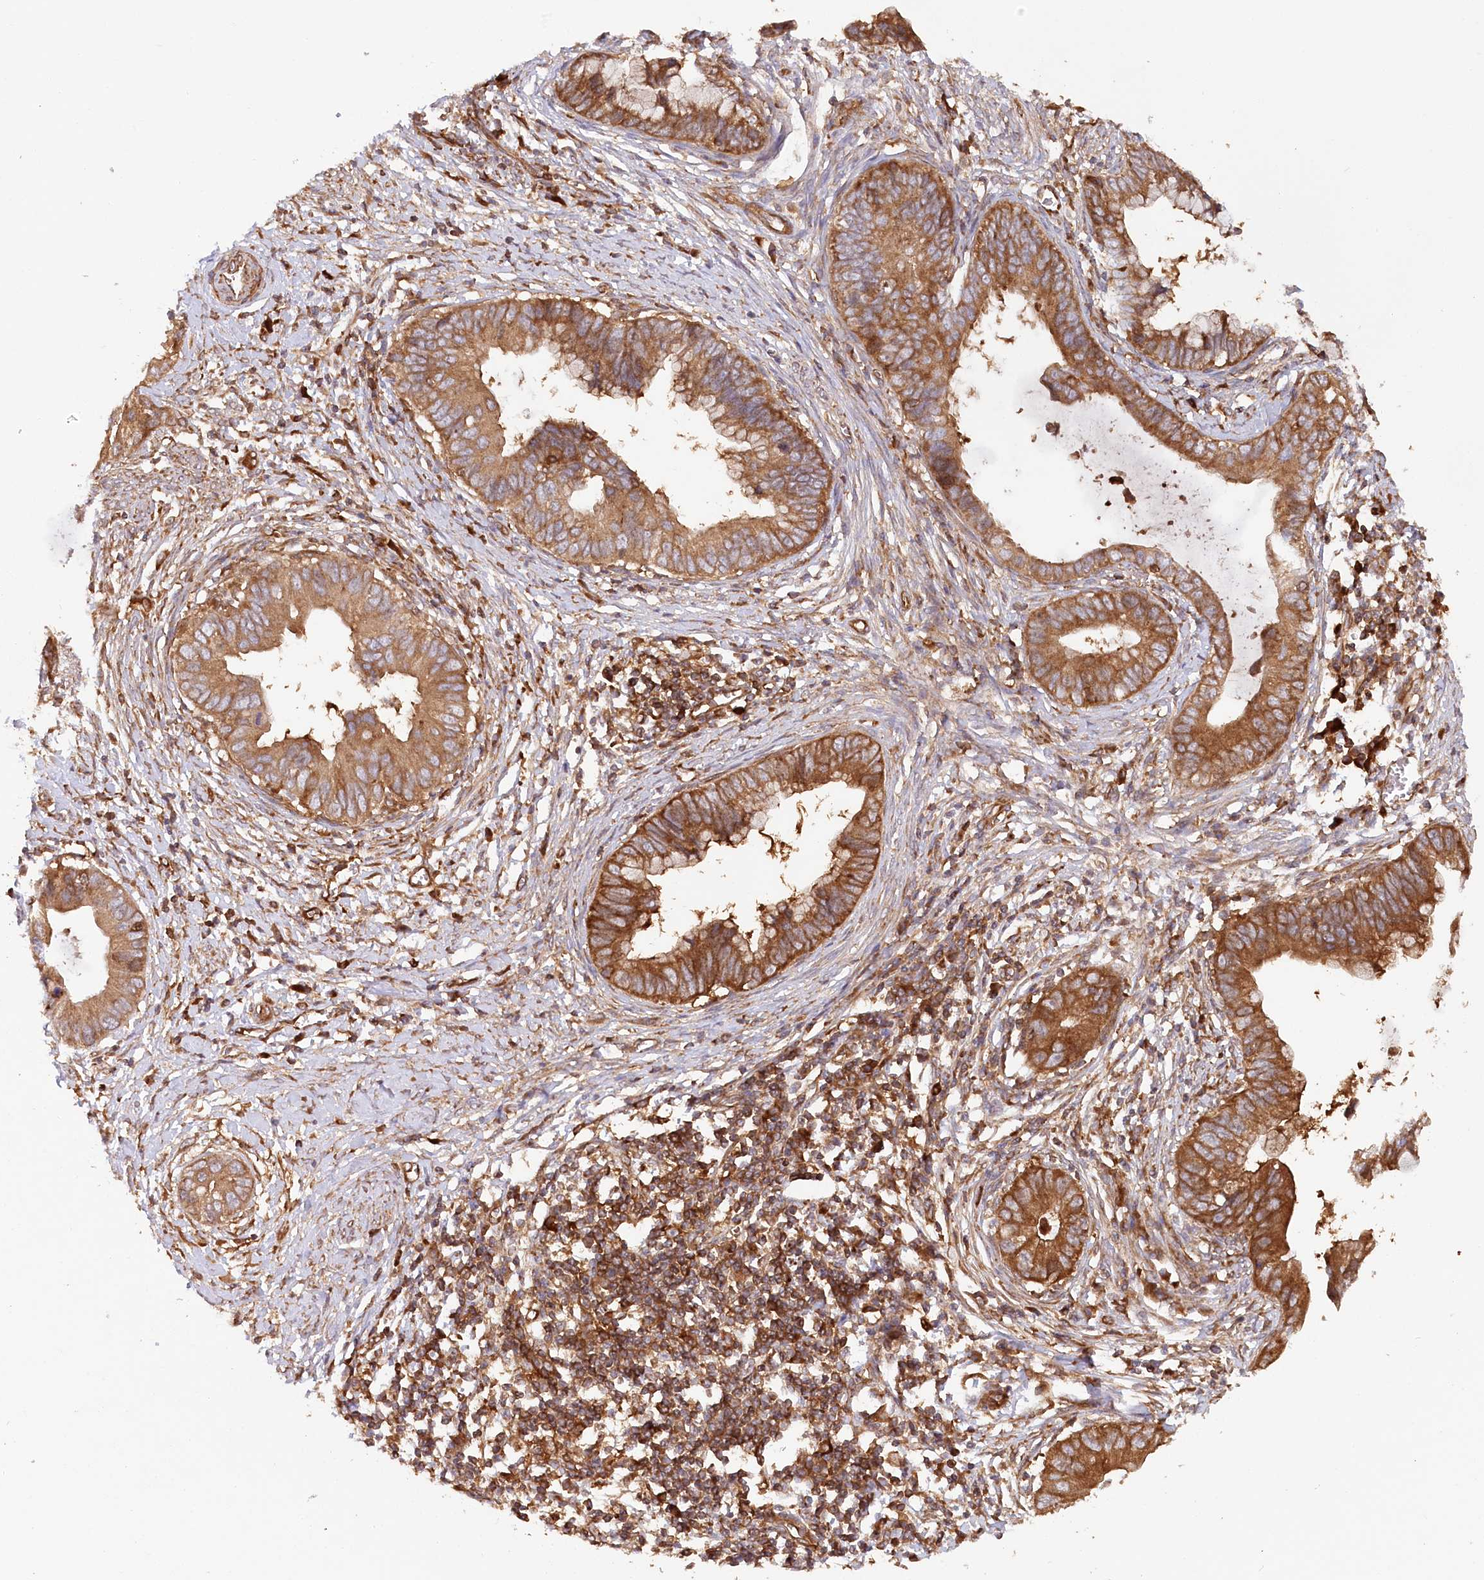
{"staining": {"intensity": "strong", "quantity": ">75%", "location": "cytoplasmic/membranous"}, "tissue": "cervical cancer", "cell_type": "Tumor cells", "image_type": "cancer", "snomed": [{"axis": "morphology", "description": "Adenocarcinoma, NOS"}, {"axis": "topography", "description": "Cervix"}], "caption": "Tumor cells exhibit high levels of strong cytoplasmic/membranous expression in approximately >75% of cells in cervical cancer (adenocarcinoma).", "gene": "PAIP2", "patient": {"sex": "female", "age": 44}}